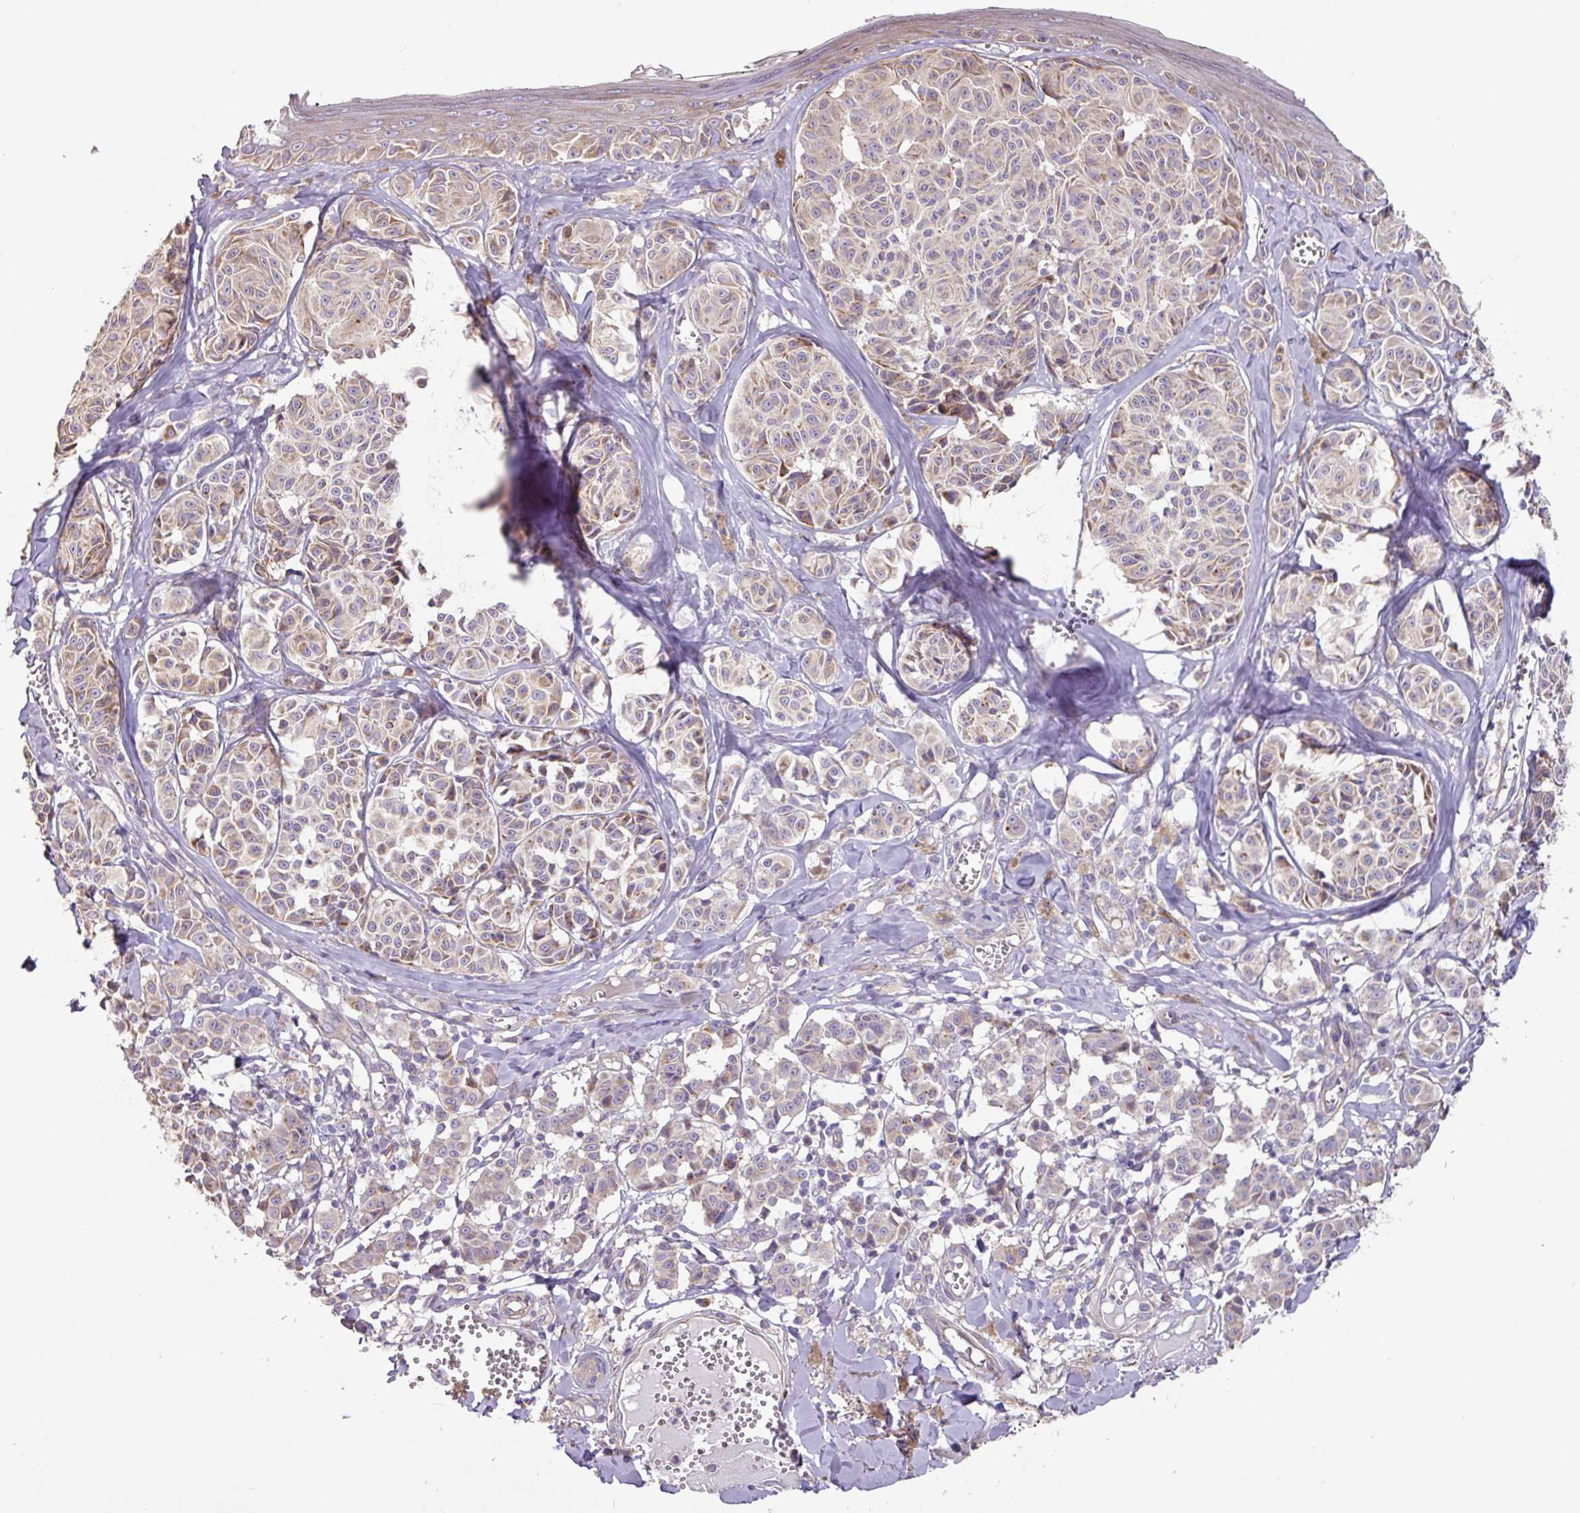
{"staining": {"intensity": "weak", "quantity": "25%-75%", "location": "cytoplasmic/membranous"}, "tissue": "melanoma", "cell_type": "Tumor cells", "image_type": "cancer", "snomed": [{"axis": "morphology", "description": "Malignant melanoma, NOS"}, {"axis": "topography", "description": "Skin"}], "caption": "Protein analysis of malignant melanoma tissue demonstrates weak cytoplasmic/membranous positivity in about 25%-75% of tumor cells.", "gene": "MRRF", "patient": {"sex": "female", "age": 43}}